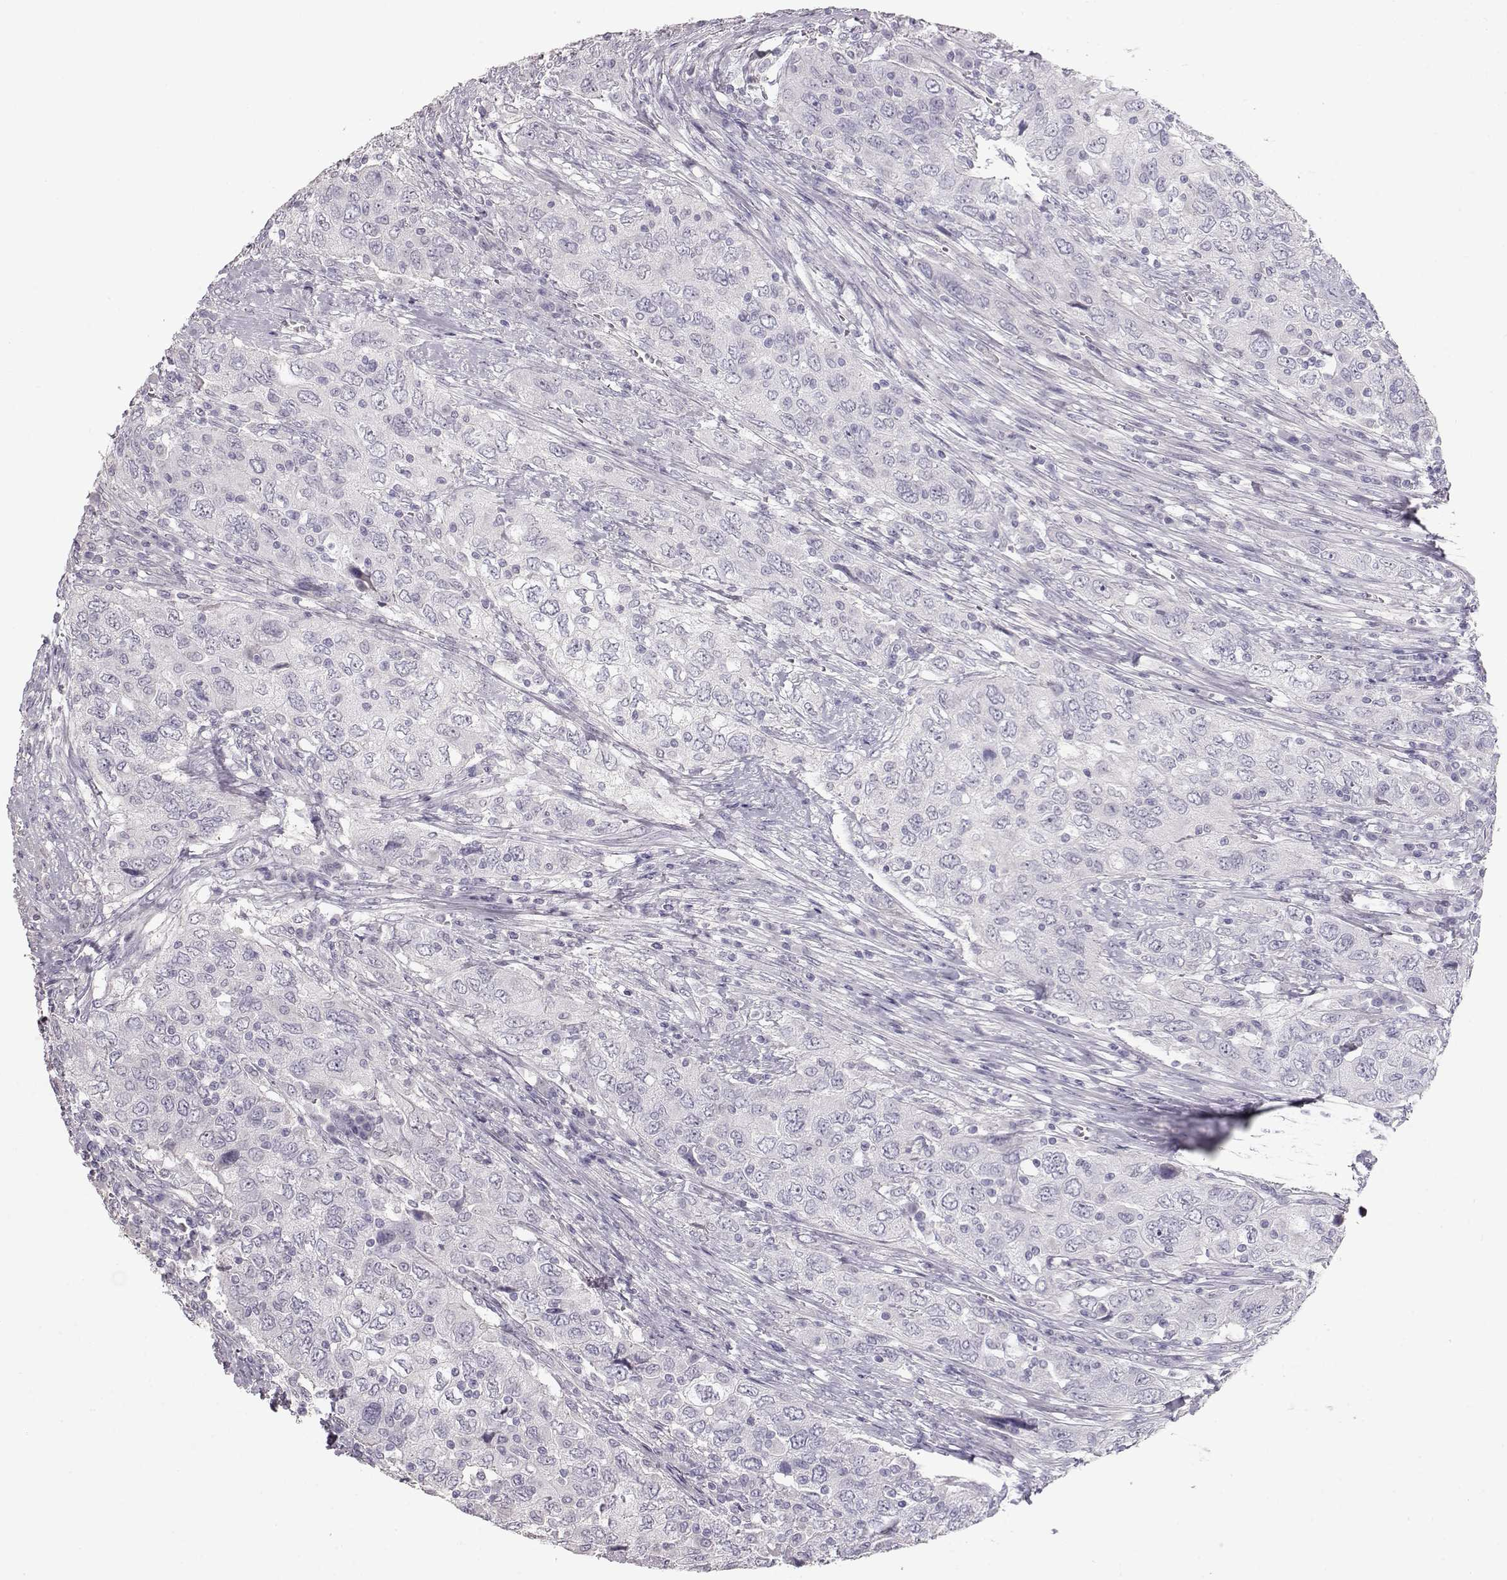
{"staining": {"intensity": "negative", "quantity": "none", "location": "none"}, "tissue": "urothelial cancer", "cell_type": "Tumor cells", "image_type": "cancer", "snomed": [{"axis": "morphology", "description": "Urothelial carcinoma, High grade"}, {"axis": "topography", "description": "Urinary bladder"}], "caption": "Urothelial carcinoma (high-grade) stained for a protein using IHC reveals no positivity tumor cells.", "gene": "SLC18A1", "patient": {"sex": "male", "age": 76}}